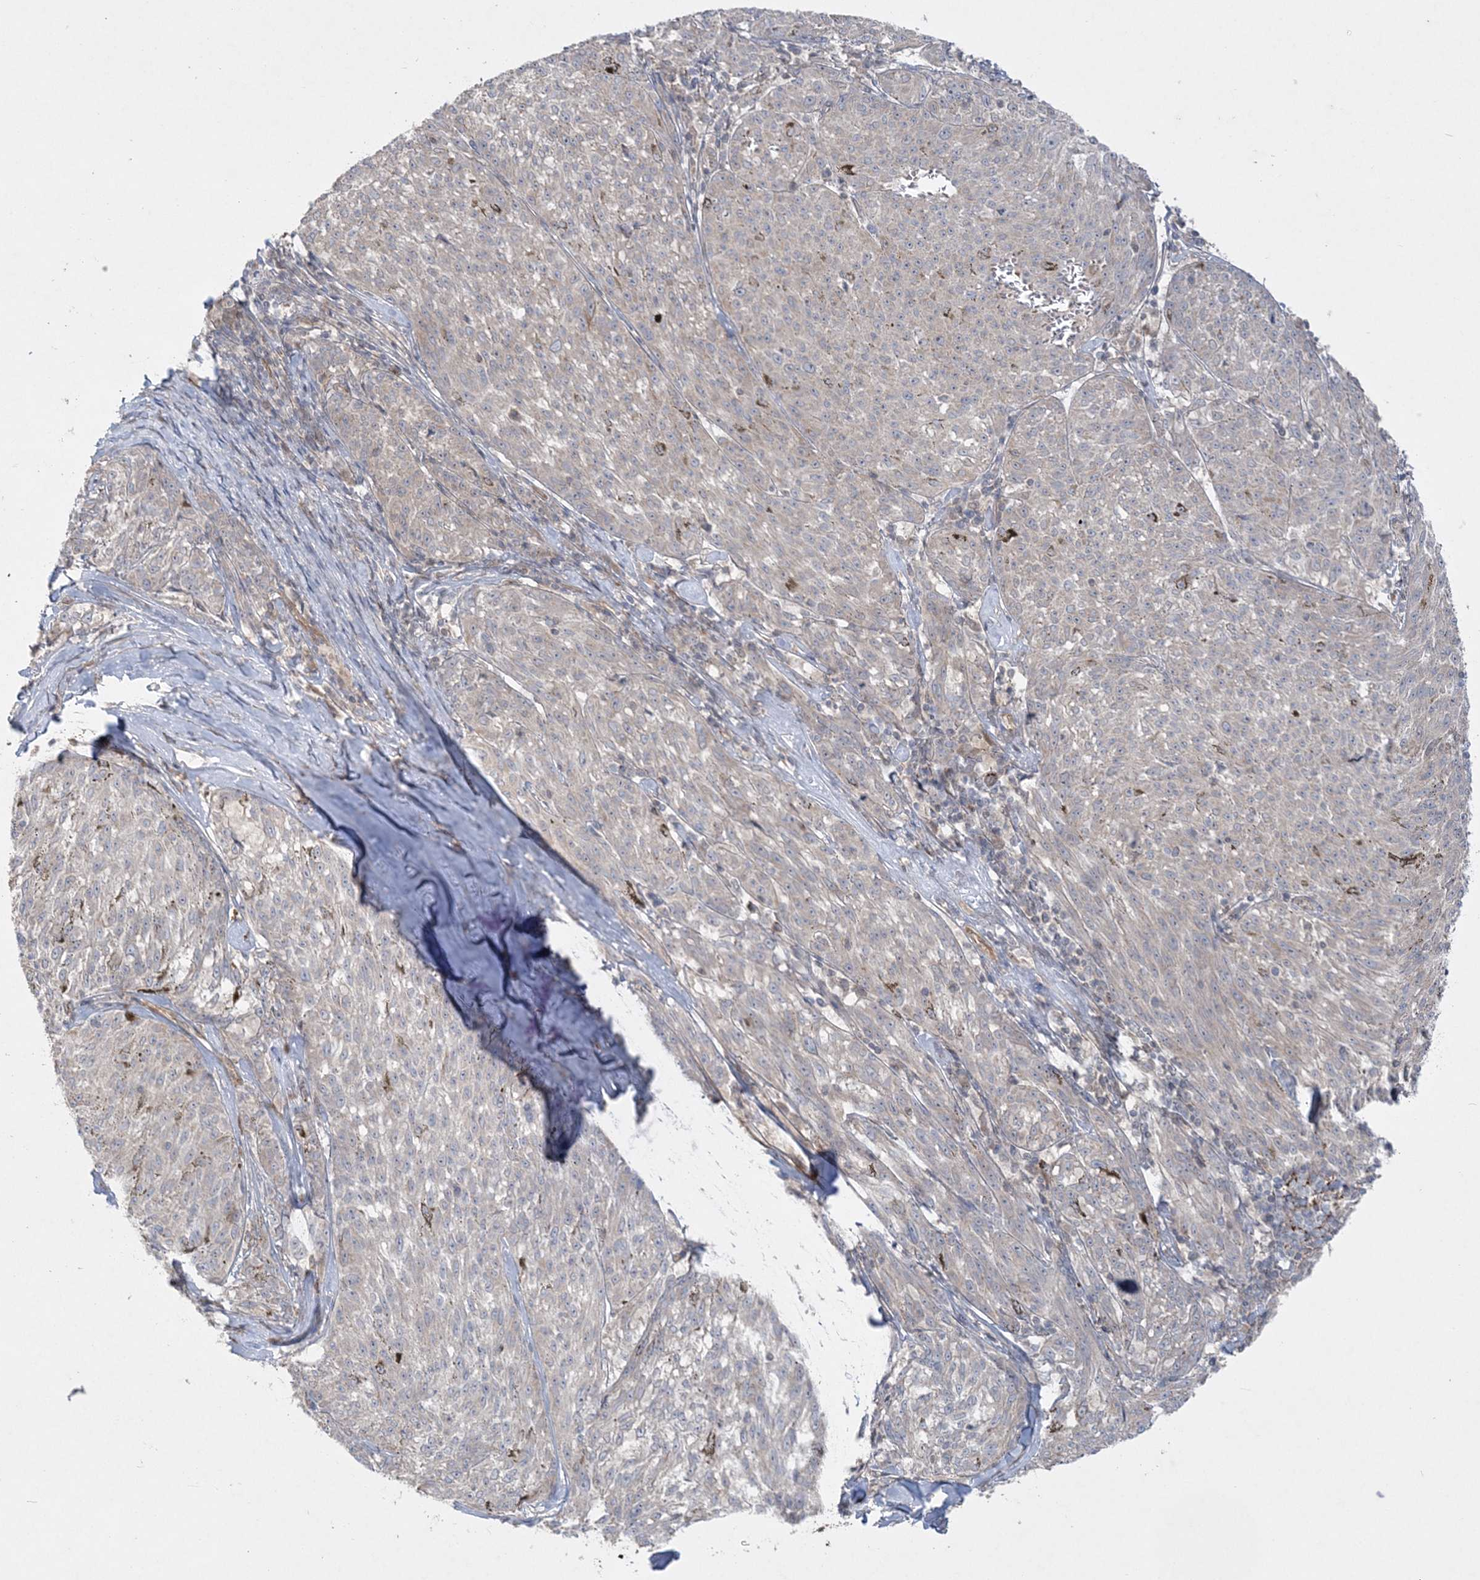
{"staining": {"intensity": "negative", "quantity": "none", "location": "none"}, "tissue": "melanoma", "cell_type": "Tumor cells", "image_type": "cancer", "snomed": [{"axis": "morphology", "description": "Malignant melanoma, NOS"}, {"axis": "topography", "description": "Skin"}], "caption": "Immunohistochemistry (IHC) histopathology image of human malignant melanoma stained for a protein (brown), which demonstrates no staining in tumor cells. The staining was performed using DAB (3,3'-diaminobenzidine) to visualize the protein expression in brown, while the nuclei were stained in blue with hematoxylin (Magnification: 20x).", "gene": "INPP1", "patient": {"sex": "female", "age": 72}}